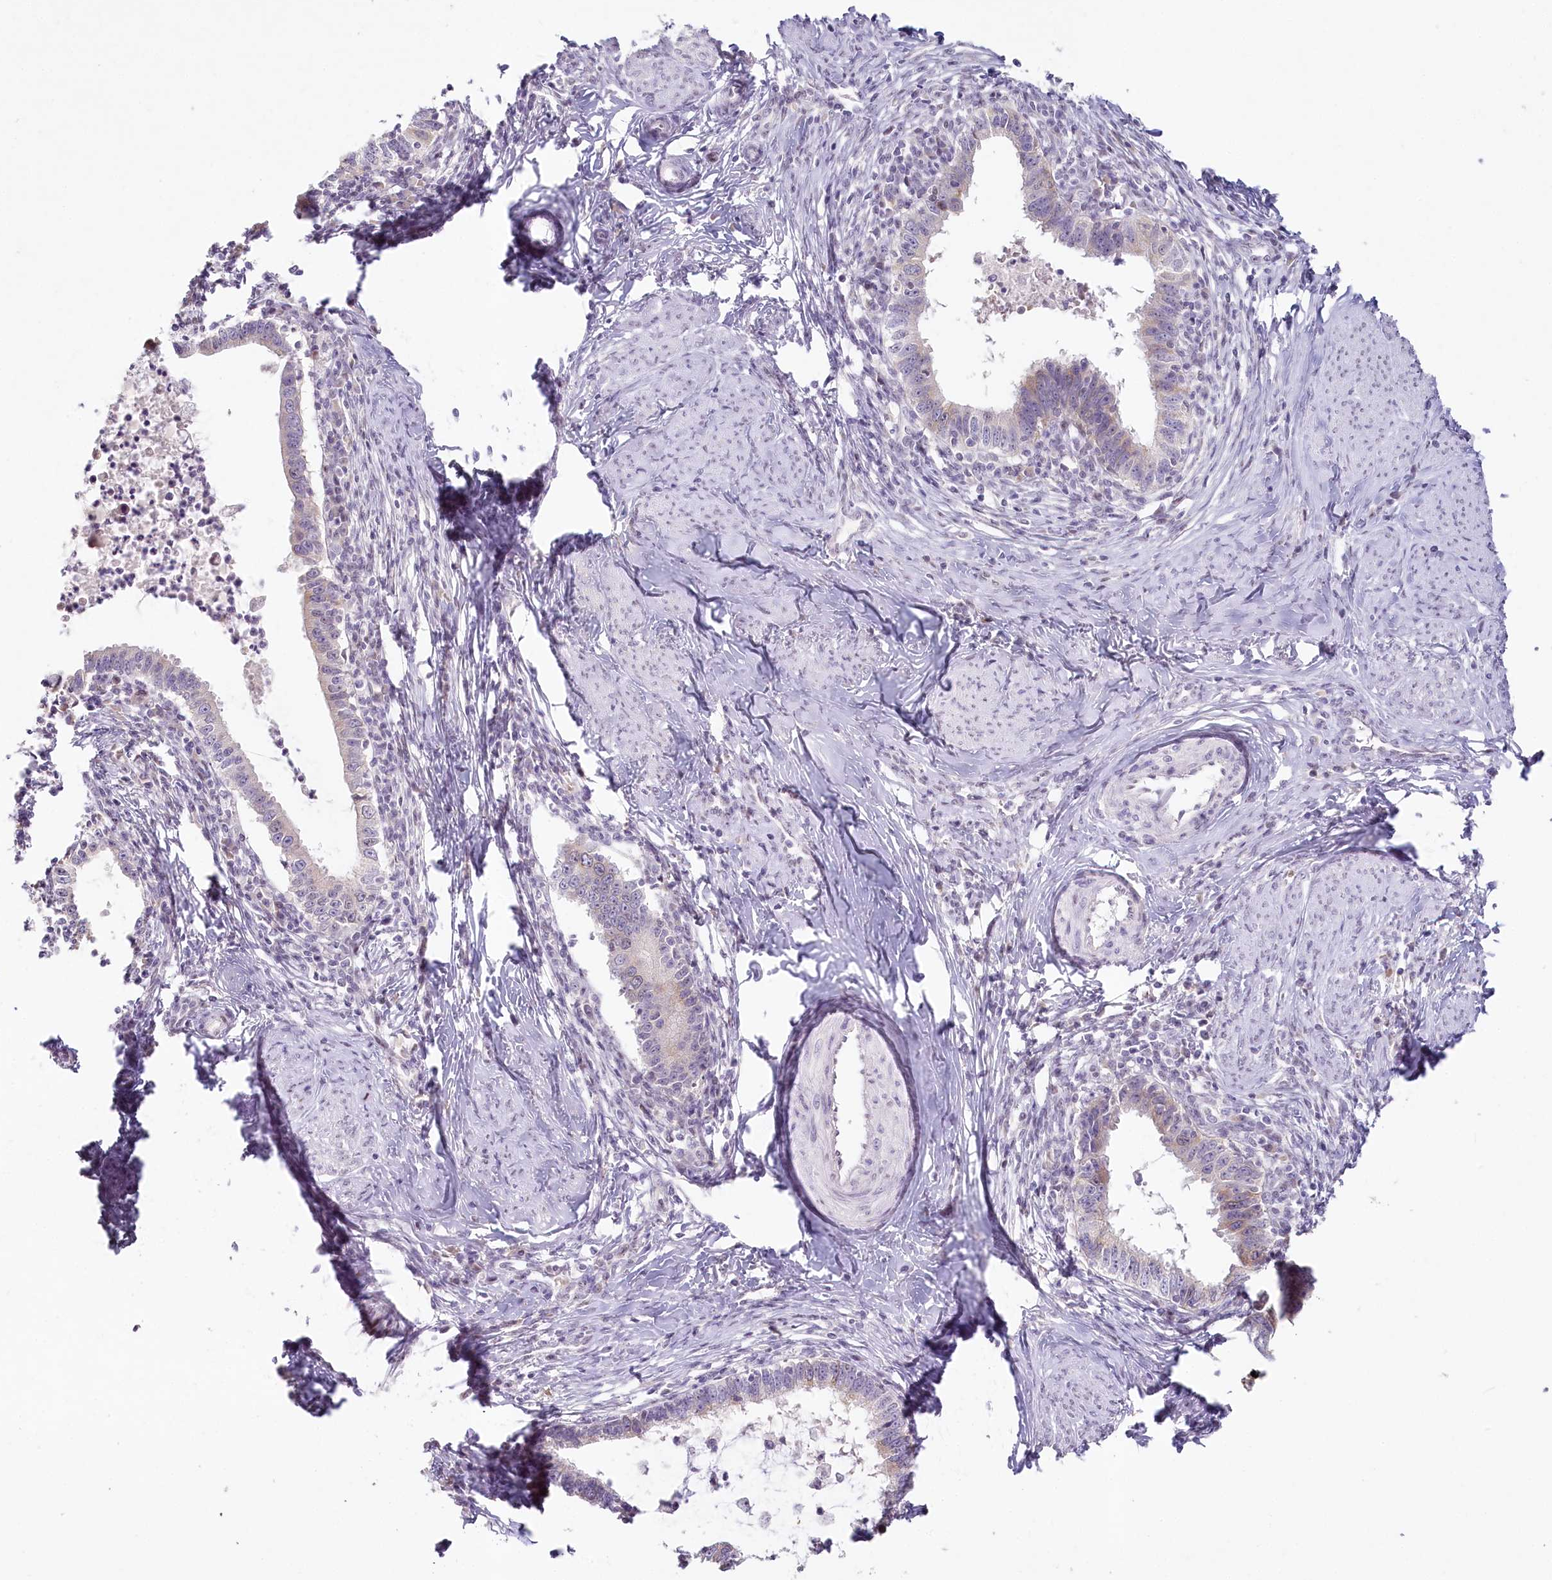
{"staining": {"intensity": "moderate", "quantity": "<25%", "location": "cytoplasmic/membranous"}, "tissue": "cervical cancer", "cell_type": "Tumor cells", "image_type": "cancer", "snomed": [{"axis": "morphology", "description": "Adenocarcinoma, NOS"}, {"axis": "topography", "description": "Cervix"}], "caption": "Approximately <25% of tumor cells in human cervical cancer display moderate cytoplasmic/membranous protein positivity as visualized by brown immunohistochemical staining.", "gene": "HPD", "patient": {"sex": "female", "age": 36}}